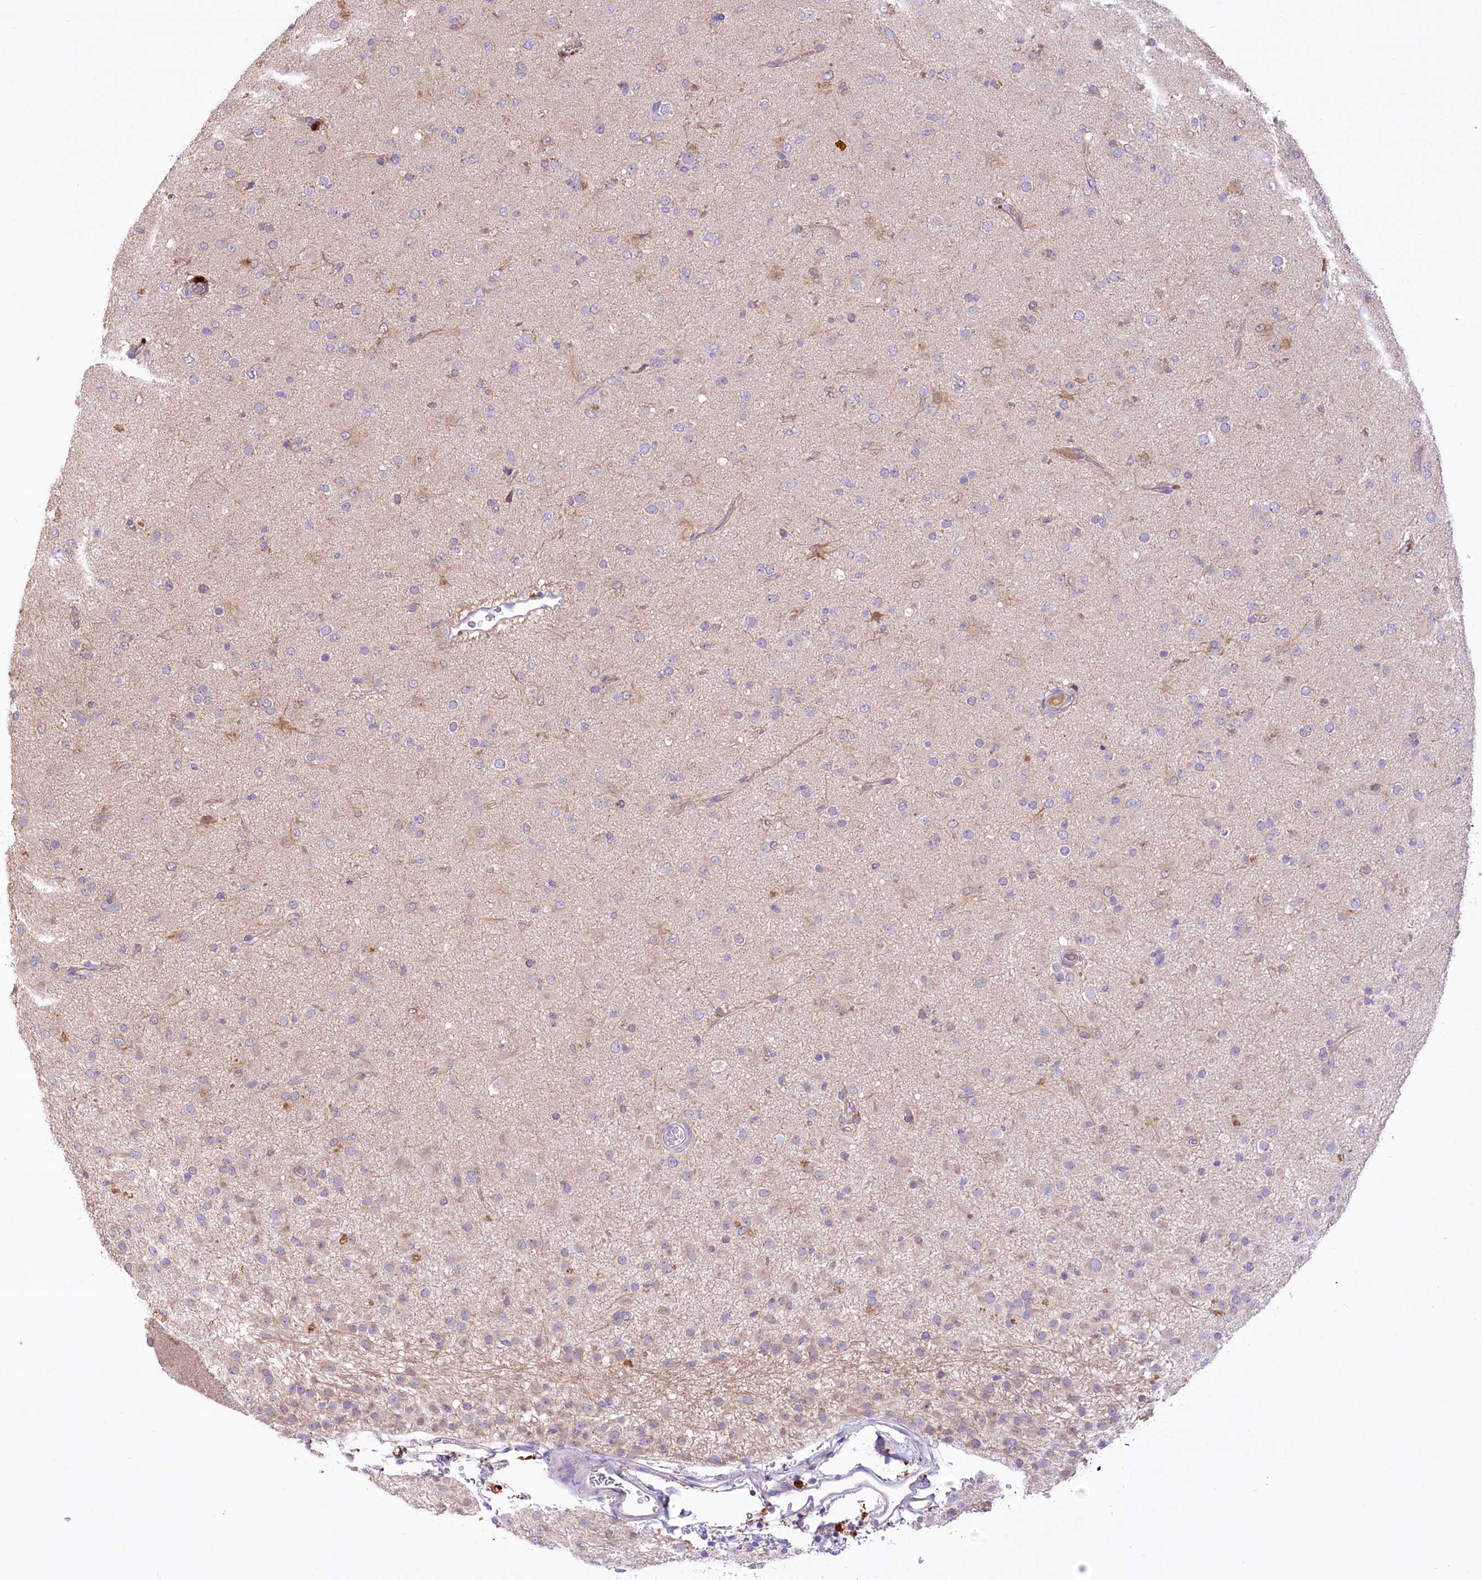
{"staining": {"intensity": "negative", "quantity": "none", "location": "none"}, "tissue": "glioma", "cell_type": "Tumor cells", "image_type": "cancer", "snomed": [{"axis": "morphology", "description": "Glioma, malignant, Low grade"}, {"axis": "topography", "description": "Brain"}], "caption": "Tumor cells show no significant staining in malignant low-grade glioma.", "gene": "PBLD", "patient": {"sex": "male", "age": 65}}